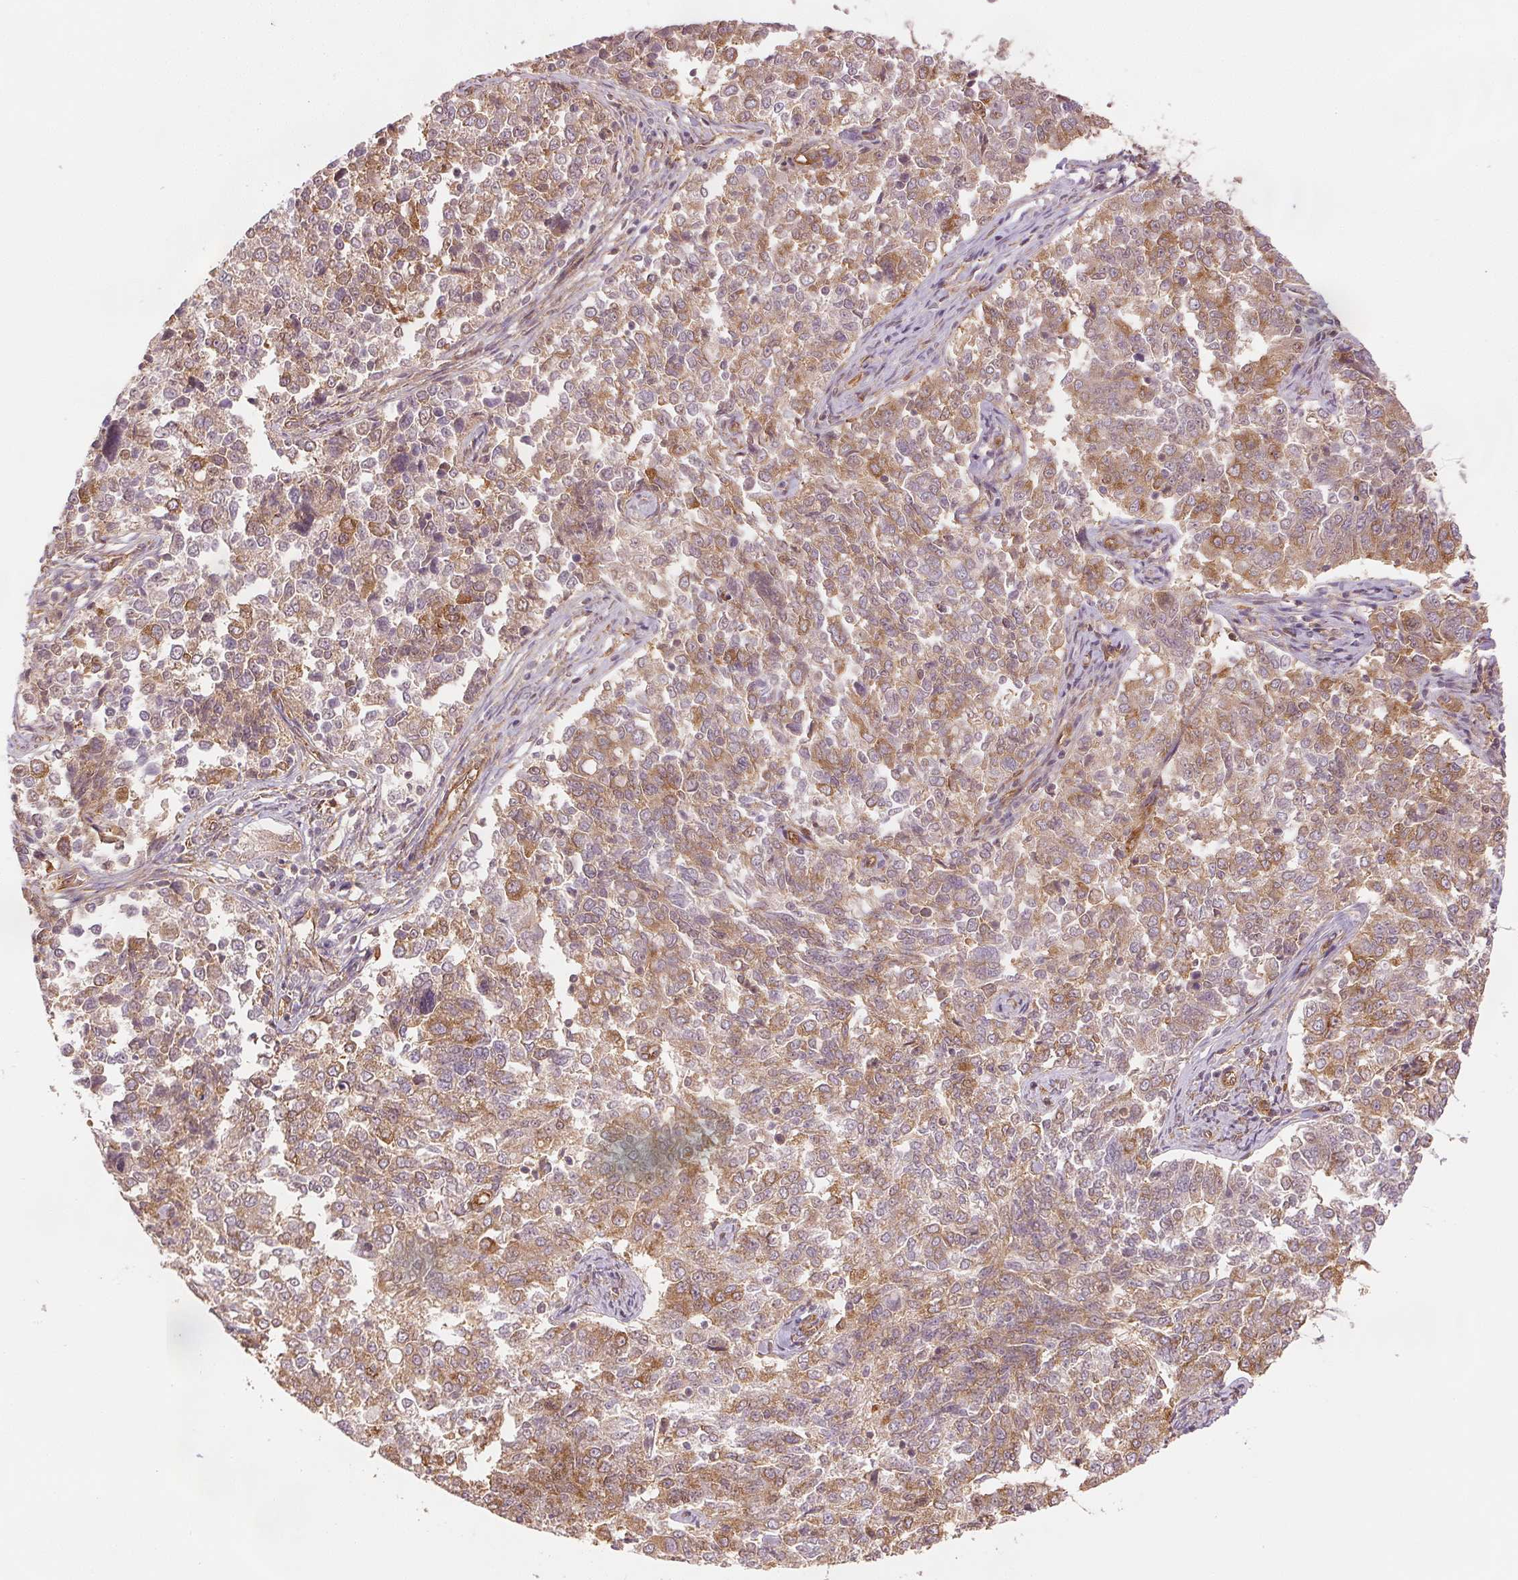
{"staining": {"intensity": "moderate", "quantity": "25%-75%", "location": "cytoplasmic/membranous"}, "tissue": "endometrial cancer", "cell_type": "Tumor cells", "image_type": "cancer", "snomed": [{"axis": "morphology", "description": "Adenocarcinoma, NOS"}, {"axis": "topography", "description": "Endometrium"}], "caption": "Human endometrial adenocarcinoma stained for a protein (brown) displays moderate cytoplasmic/membranous positive expression in about 25%-75% of tumor cells.", "gene": "DIAPH2", "patient": {"sex": "female", "age": 43}}